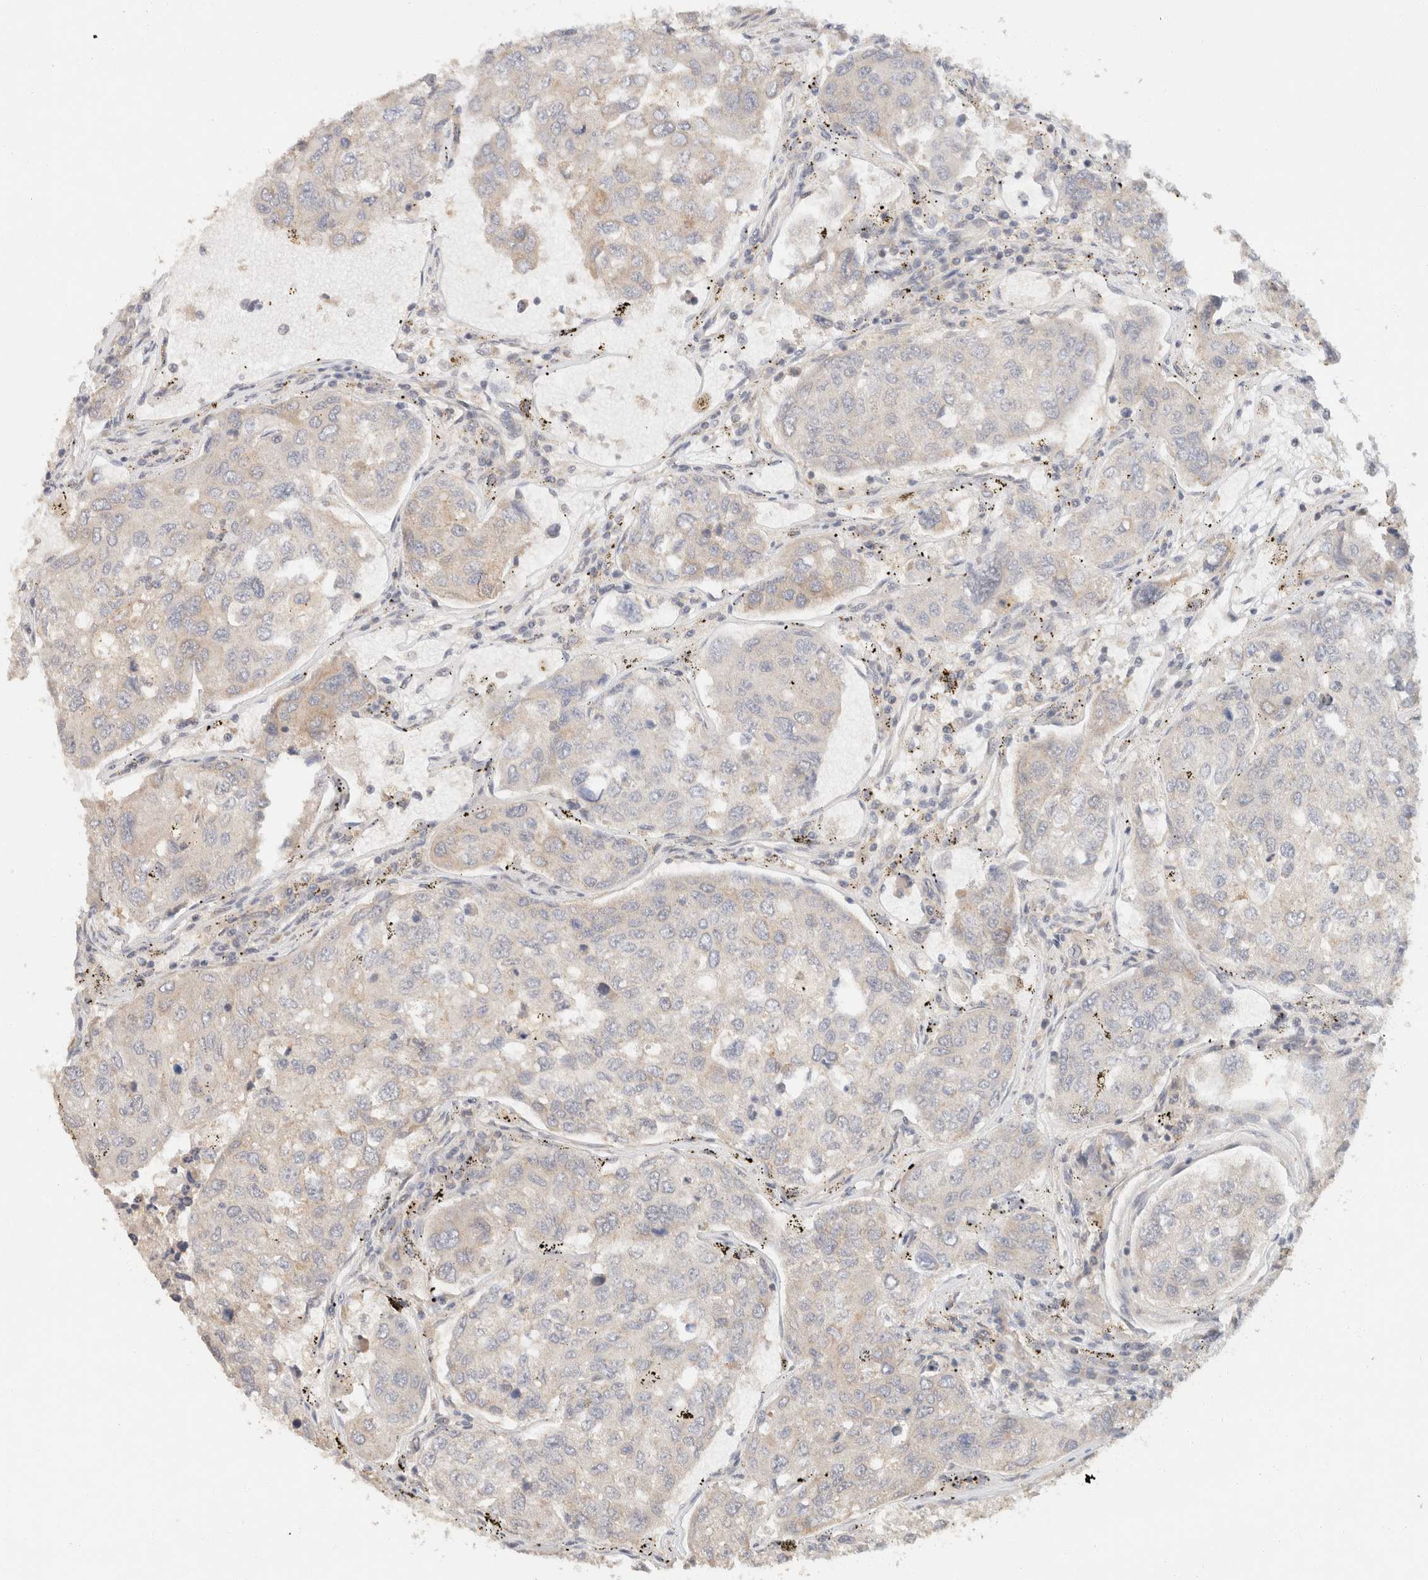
{"staining": {"intensity": "weak", "quantity": "<25%", "location": "cytoplasmic/membranous"}, "tissue": "urothelial cancer", "cell_type": "Tumor cells", "image_type": "cancer", "snomed": [{"axis": "morphology", "description": "Urothelial carcinoma, High grade"}, {"axis": "topography", "description": "Lymph node"}, {"axis": "topography", "description": "Urinary bladder"}], "caption": "DAB (3,3'-diaminobenzidine) immunohistochemical staining of urothelial cancer demonstrates no significant positivity in tumor cells. The staining is performed using DAB (3,3'-diaminobenzidine) brown chromogen with nuclei counter-stained in using hematoxylin.", "gene": "TACC1", "patient": {"sex": "male", "age": 51}}